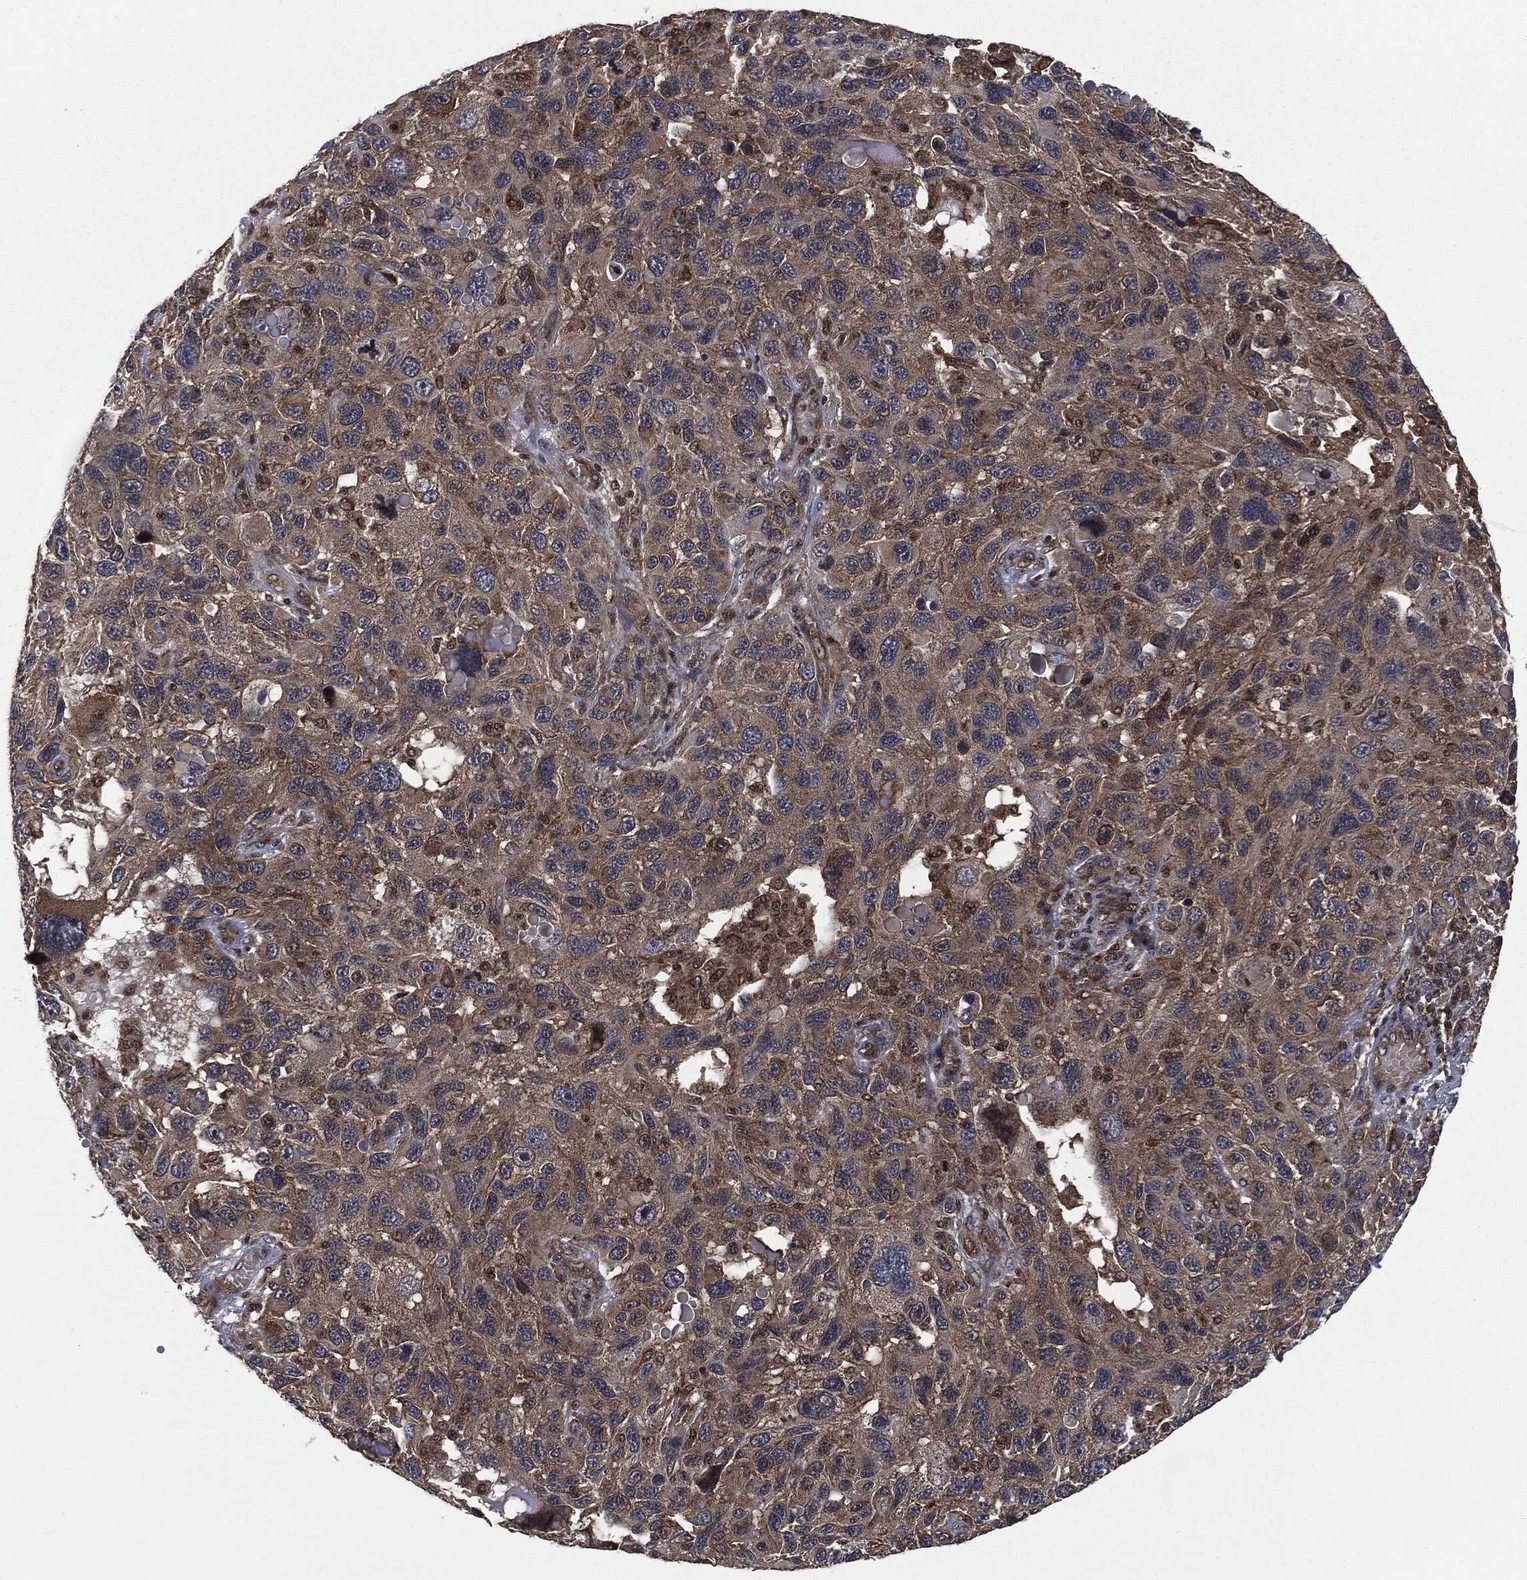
{"staining": {"intensity": "moderate", "quantity": "25%-75%", "location": "cytoplasmic/membranous"}, "tissue": "melanoma", "cell_type": "Tumor cells", "image_type": "cancer", "snomed": [{"axis": "morphology", "description": "Malignant melanoma, NOS"}, {"axis": "topography", "description": "Skin"}], "caption": "Immunohistochemistry (IHC) staining of malignant melanoma, which displays medium levels of moderate cytoplasmic/membranous positivity in approximately 25%-75% of tumor cells indicating moderate cytoplasmic/membranous protein expression. The staining was performed using DAB (brown) for protein detection and nuclei were counterstained in hematoxylin (blue).", "gene": "HRAS", "patient": {"sex": "male", "age": 53}}